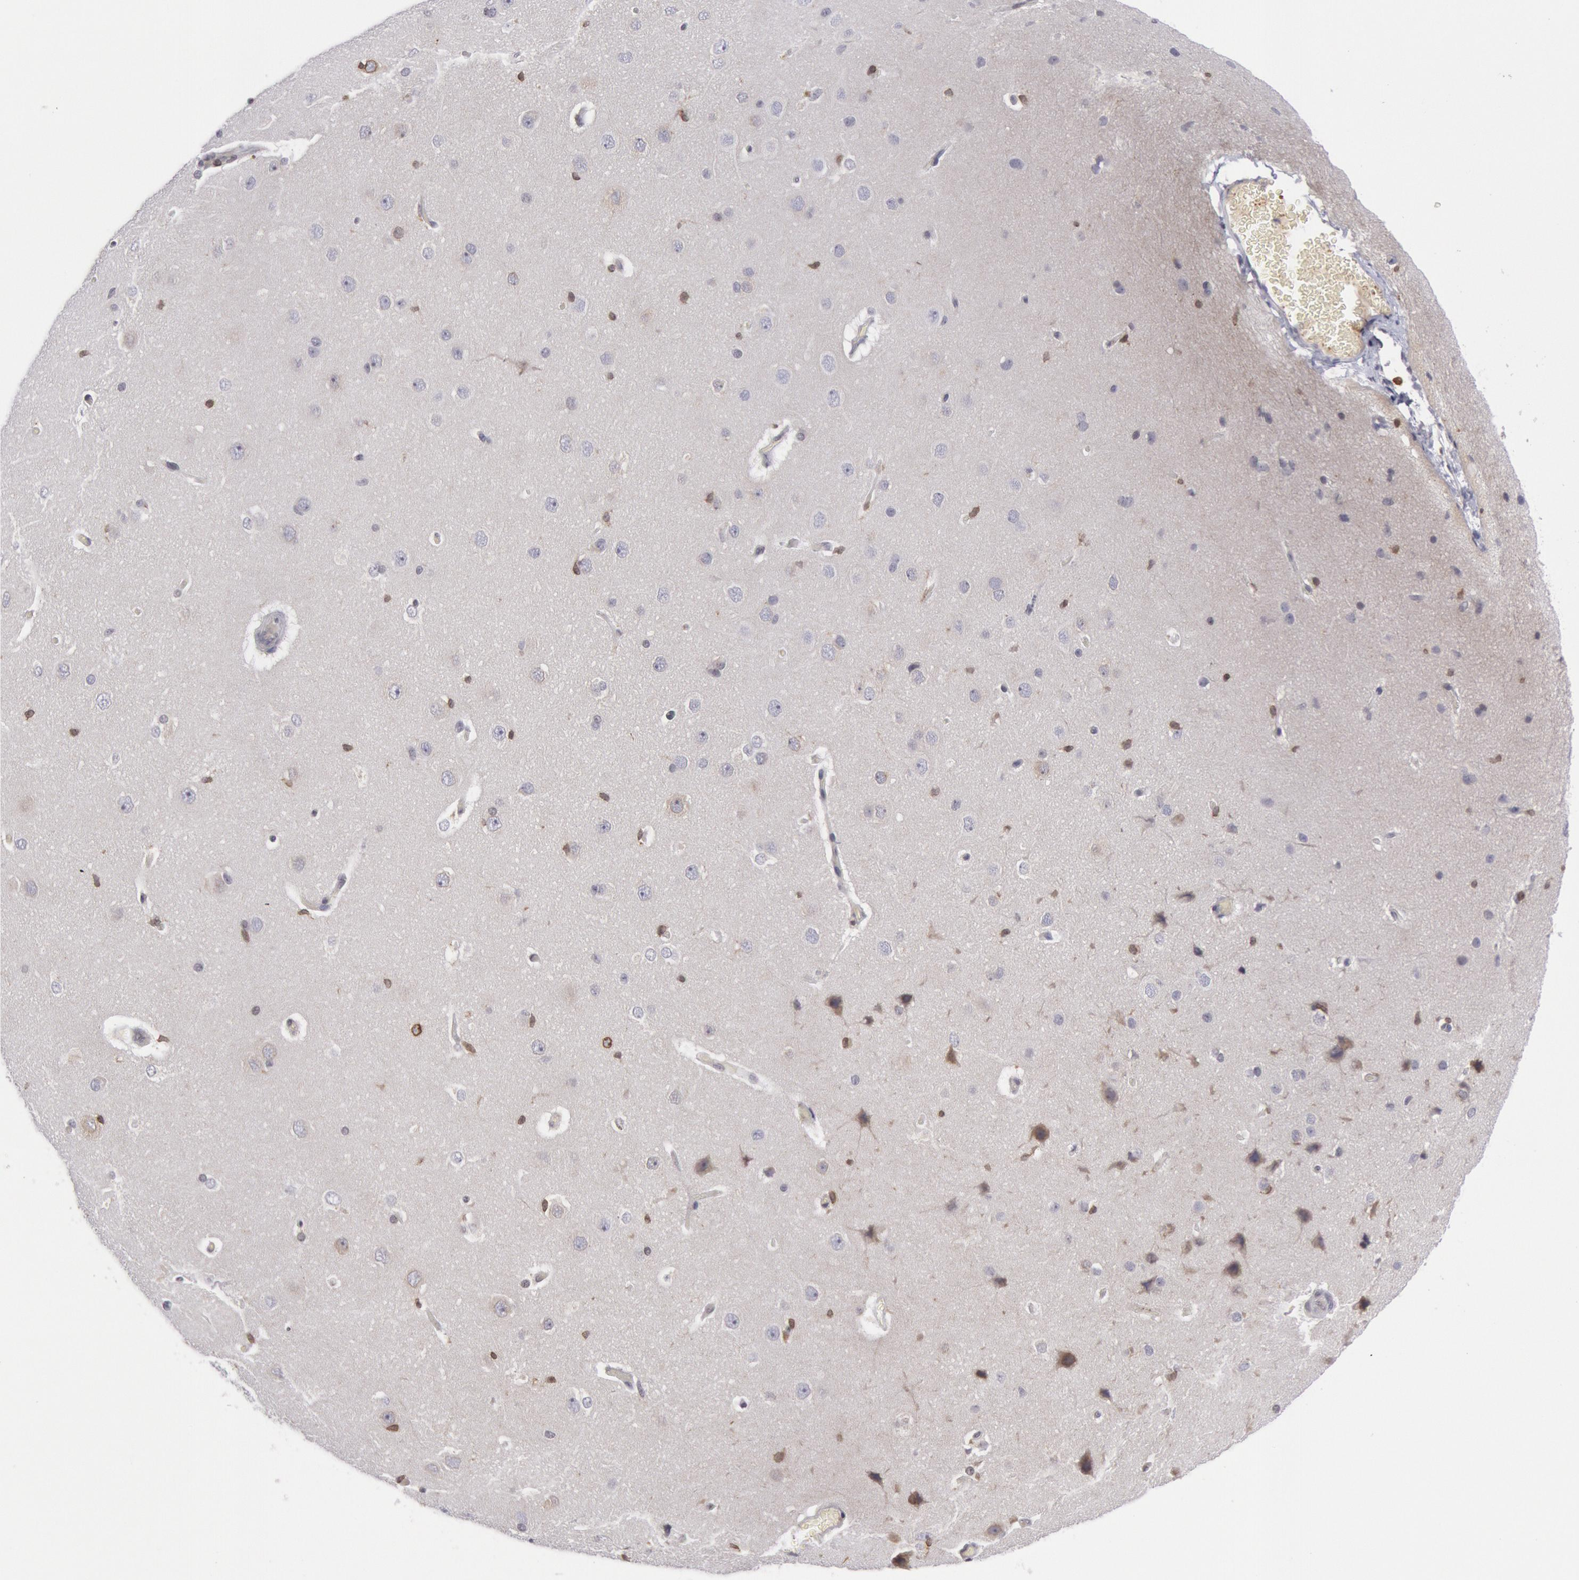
{"staining": {"intensity": "negative", "quantity": "none", "location": "none"}, "tissue": "cerebral cortex", "cell_type": "Endothelial cells", "image_type": "normal", "snomed": [{"axis": "morphology", "description": "Normal tissue, NOS"}, {"axis": "topography", "description": "Cerebral cortex"}], "caption": "An image of human cerebral cortex is negative for staining in endothelial cells. The staining is performed using DAB (3,3'-diaminobenzidine) brown chromogen with nuclei counter-stained in using hematoxylin.", "gene": "PTGS2", "patient": {"sex": "female", "age": 45}}